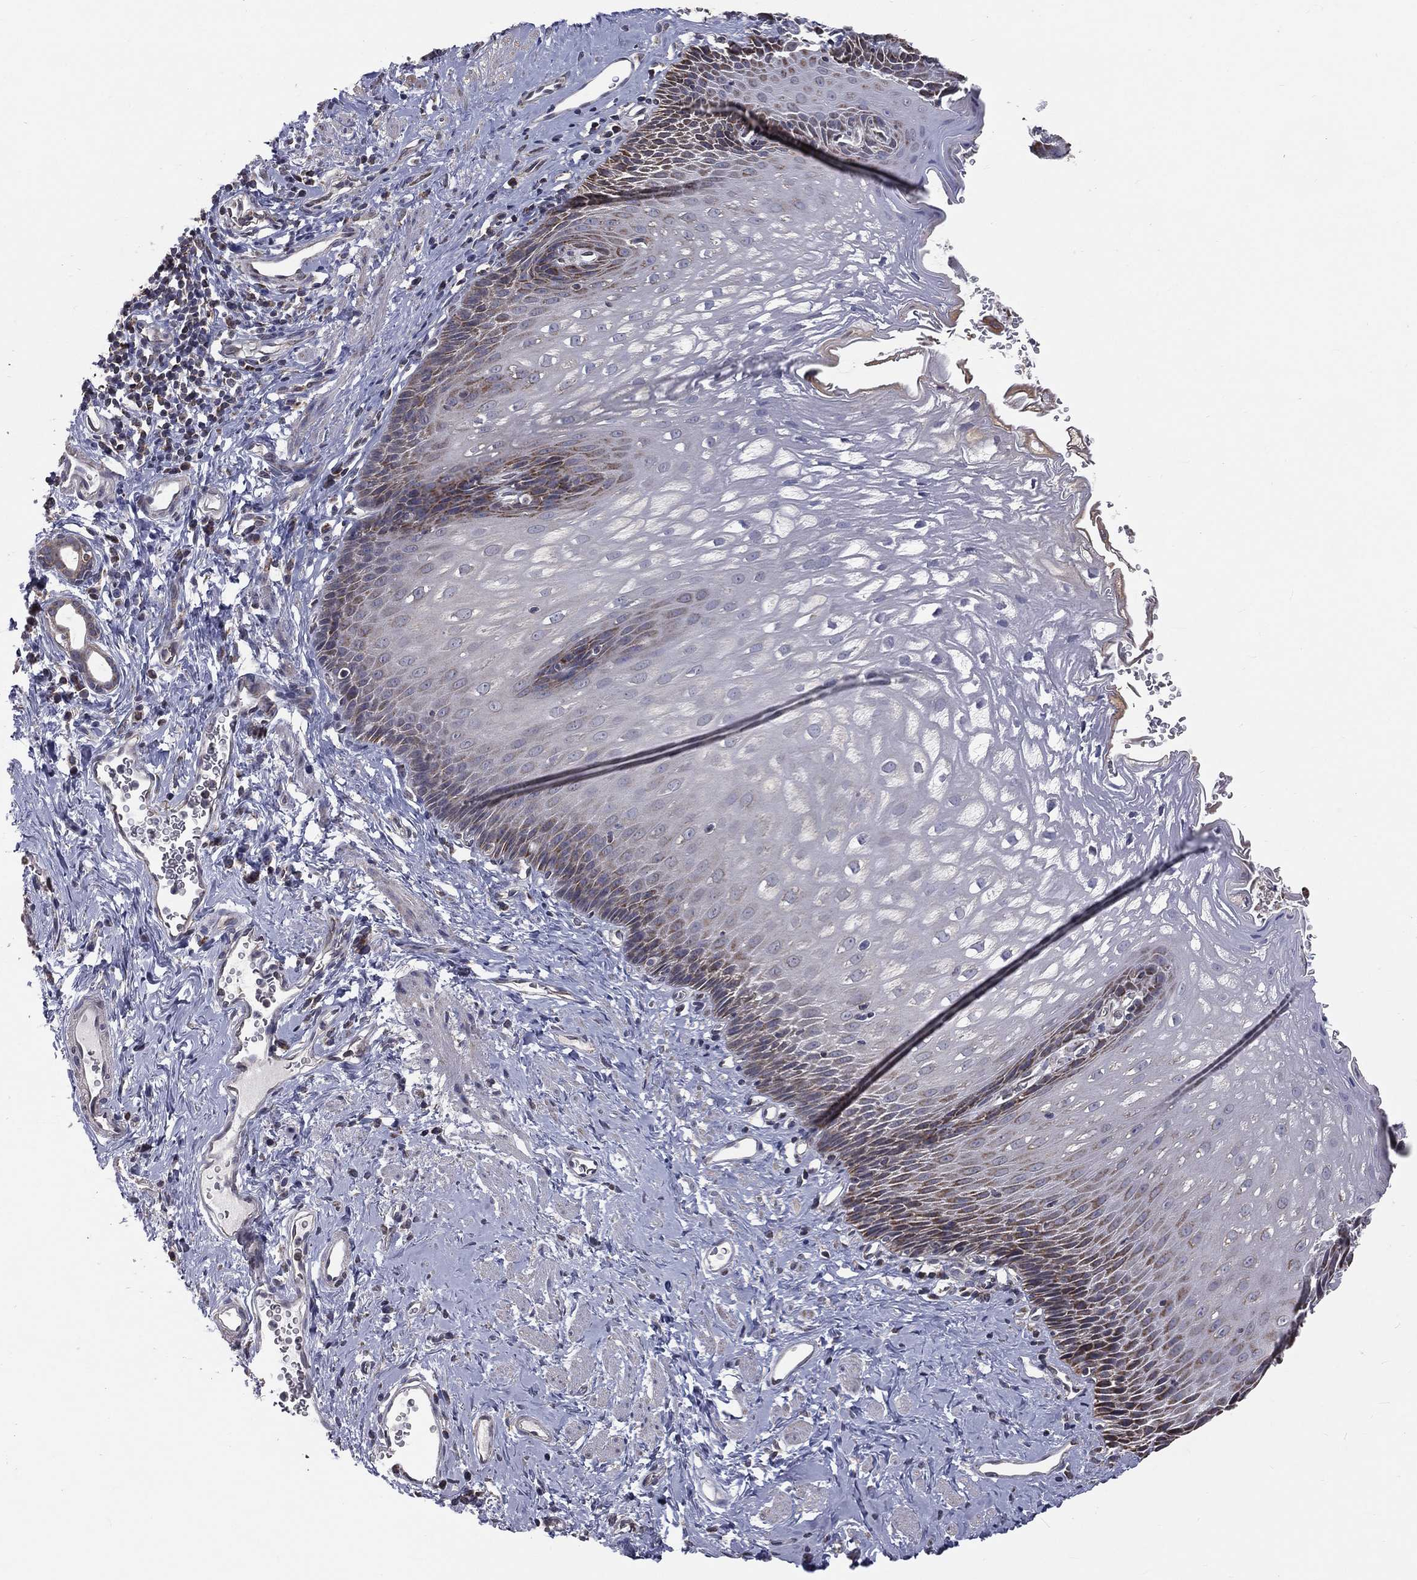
{"staining": {"intensity": "weak", "quantity": "25%-75%", "location": "cytoplasmic/membranous"}, "tissue": "esophagus", "cell_type": "Squamous epithelial cells", "image_type": "normal", "snomed": [{"axis": "morphology", "description": "Normal tissue, NOS"}, {"axis": "topography", "description": "Esophagus"}], "caption": "A micrograph of human esophagus stained for a protein reveals weak cytoplasmic/membranous brown staining in squamous epithelial cells. The staining was performed using DAB (3,3'-diaminobenzidine) to visualize the protein expression in brown, while the nuclei were stained in blue with hematoxylin (Magnification: 20x).", "gene": "MRPL46", "patient": {"sex": "male", "age": 64}}